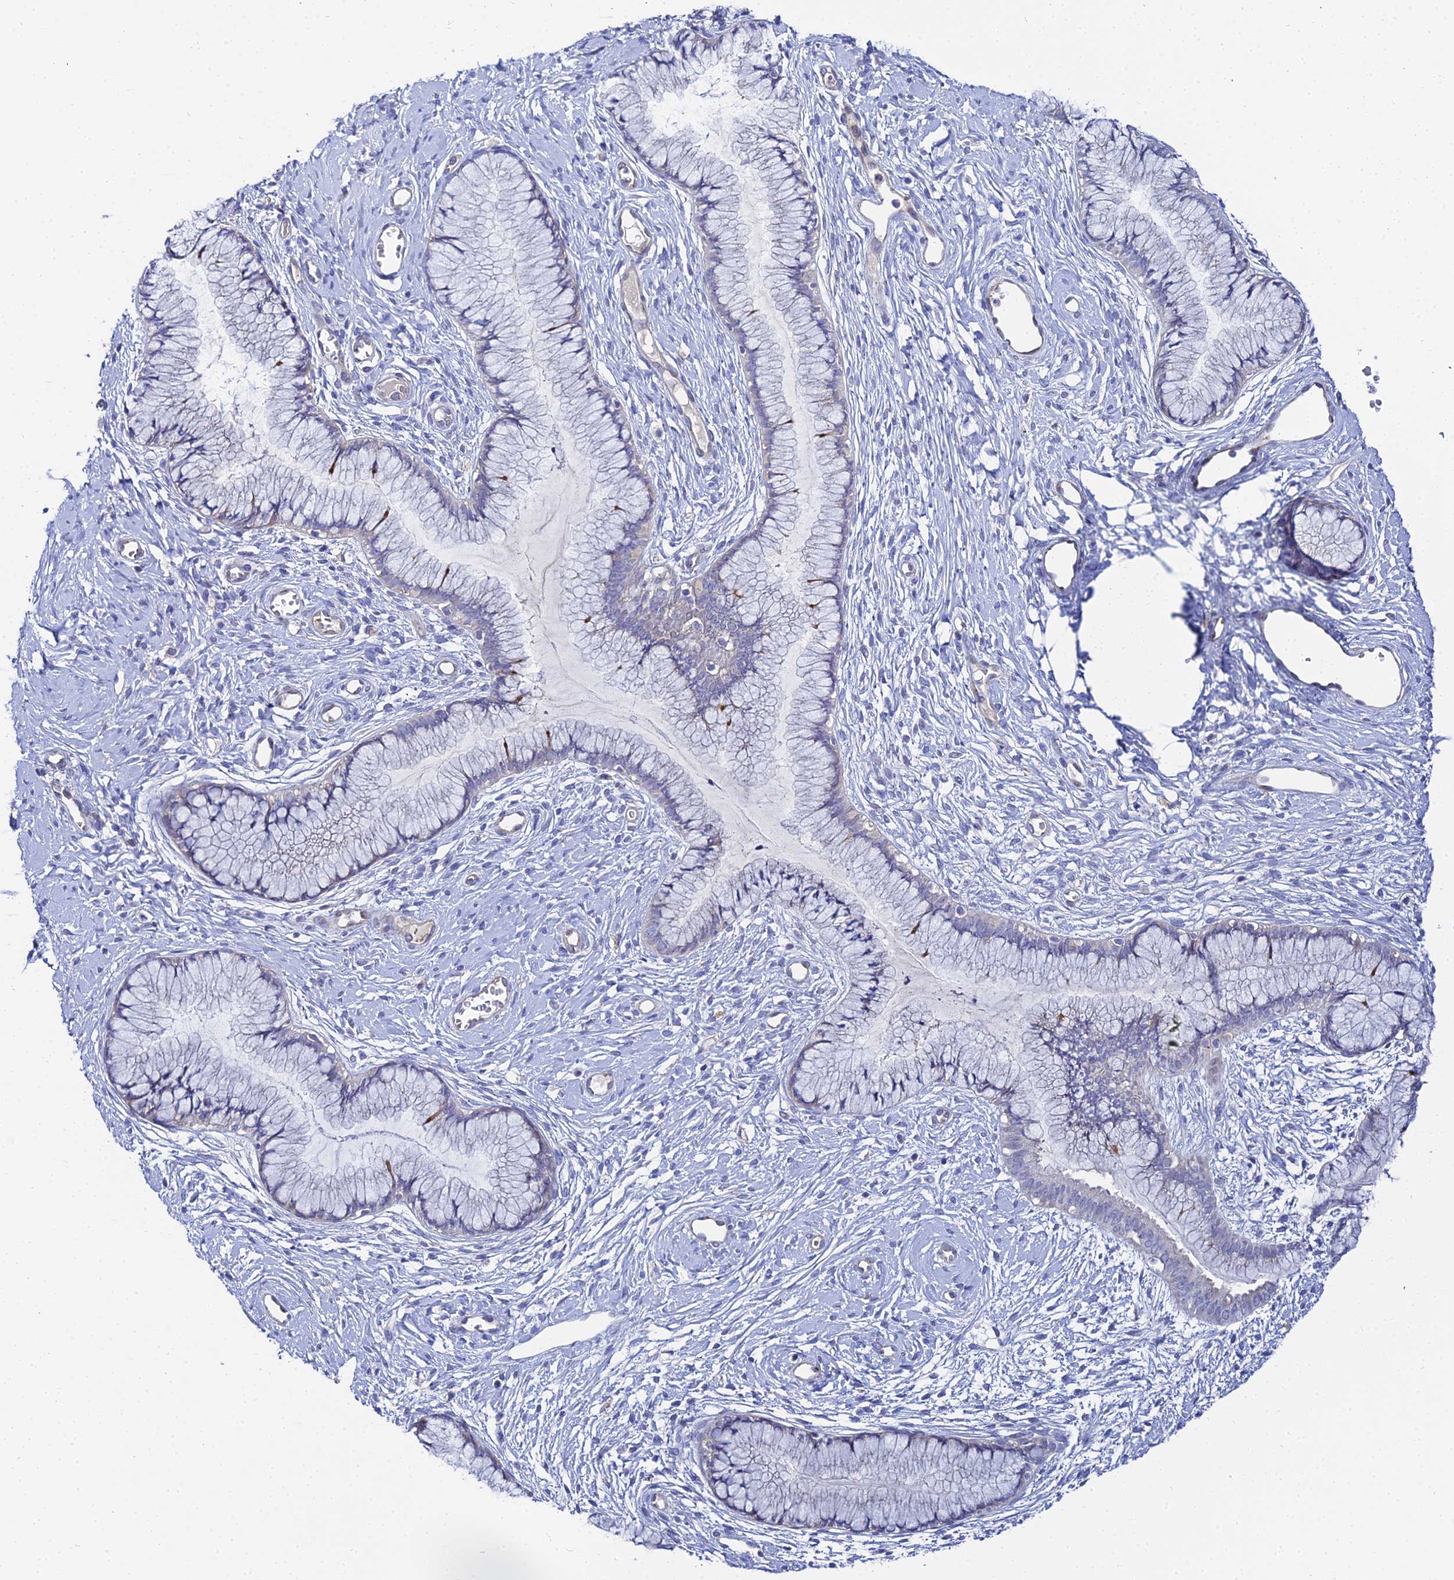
{"staining": {"intensity": "negative", "quantity": "none", "location": "none"}, "tissue": "cervix", "cell_type": "Glandular cells", "image_type": "normal", "snomed": [{"axis": "morphology", "description": "Normal tissue, NOS"}, {"axis": "topography", "description": "Cervix"}], "caption": "Benign cervix was stained to show a protein in brown. There is no significant positivity in glandular cells. (DAB immunohistochemistry (IHC) with hematoxylin counter stain).", "gene": "APOBEC3H", "patient": {"sex": "female", "age": 42}}